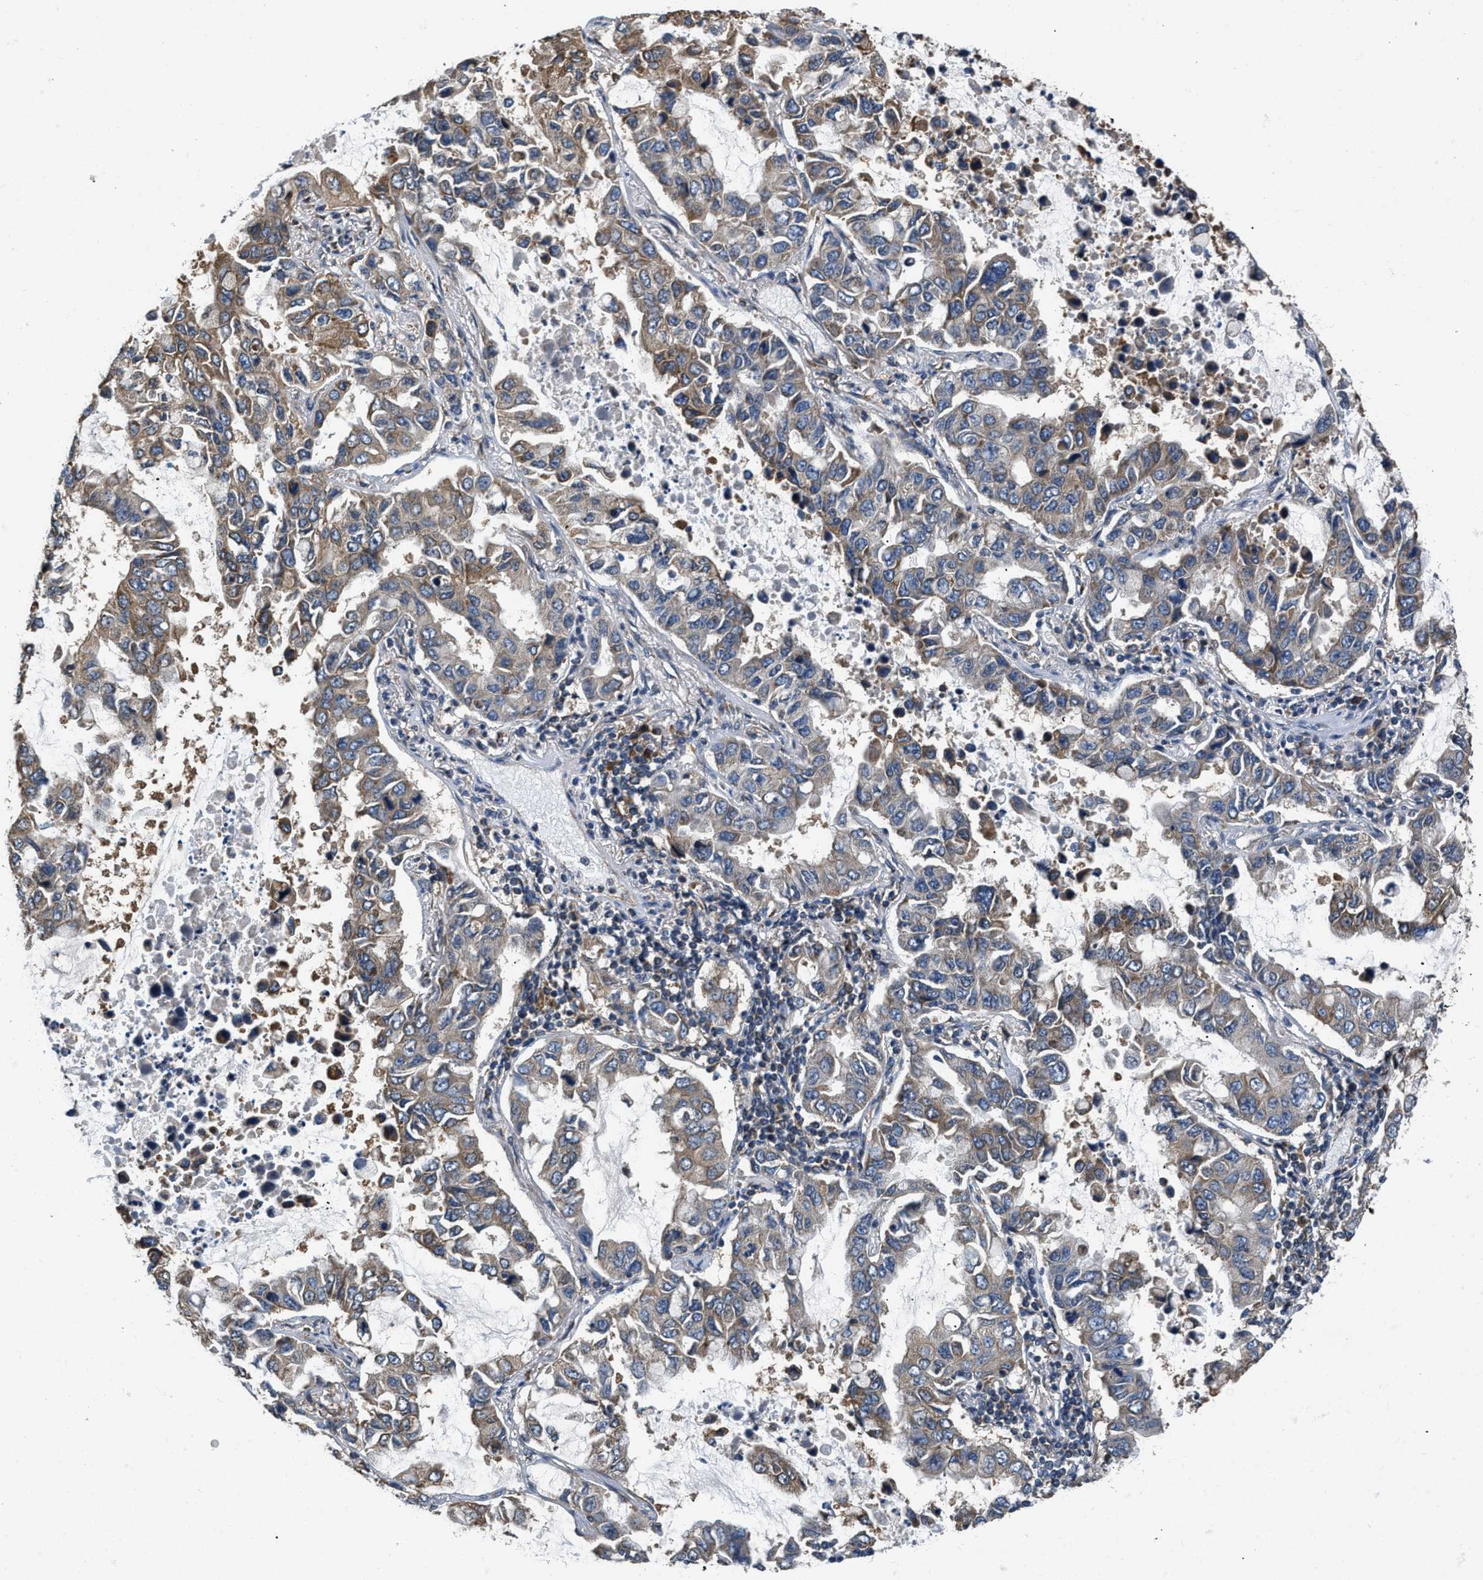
{"staining": {"intensity": "moderate", "quantity": ">75%", "location": "cytoplasmic/membranous"}, "tissue": "lung cancer", "cell_type": "Tumor cells", "image_type": "cancer", "snomed": [{"axis": "morphology", "description": "Adenocarcinoma, NOS"}, {"axis": "topography", "description": "Lung"}], "caption": "This image shows lung cancer (adenocarcinoma) stained with IHC to label a protein in brown. The cytoplasmic/membranous of tumor cells show moderate positivity for the protein. Nuclei are counter-stained blue.", "gene": "CEP128", "patient": {"sex": "male", "age": 64}}